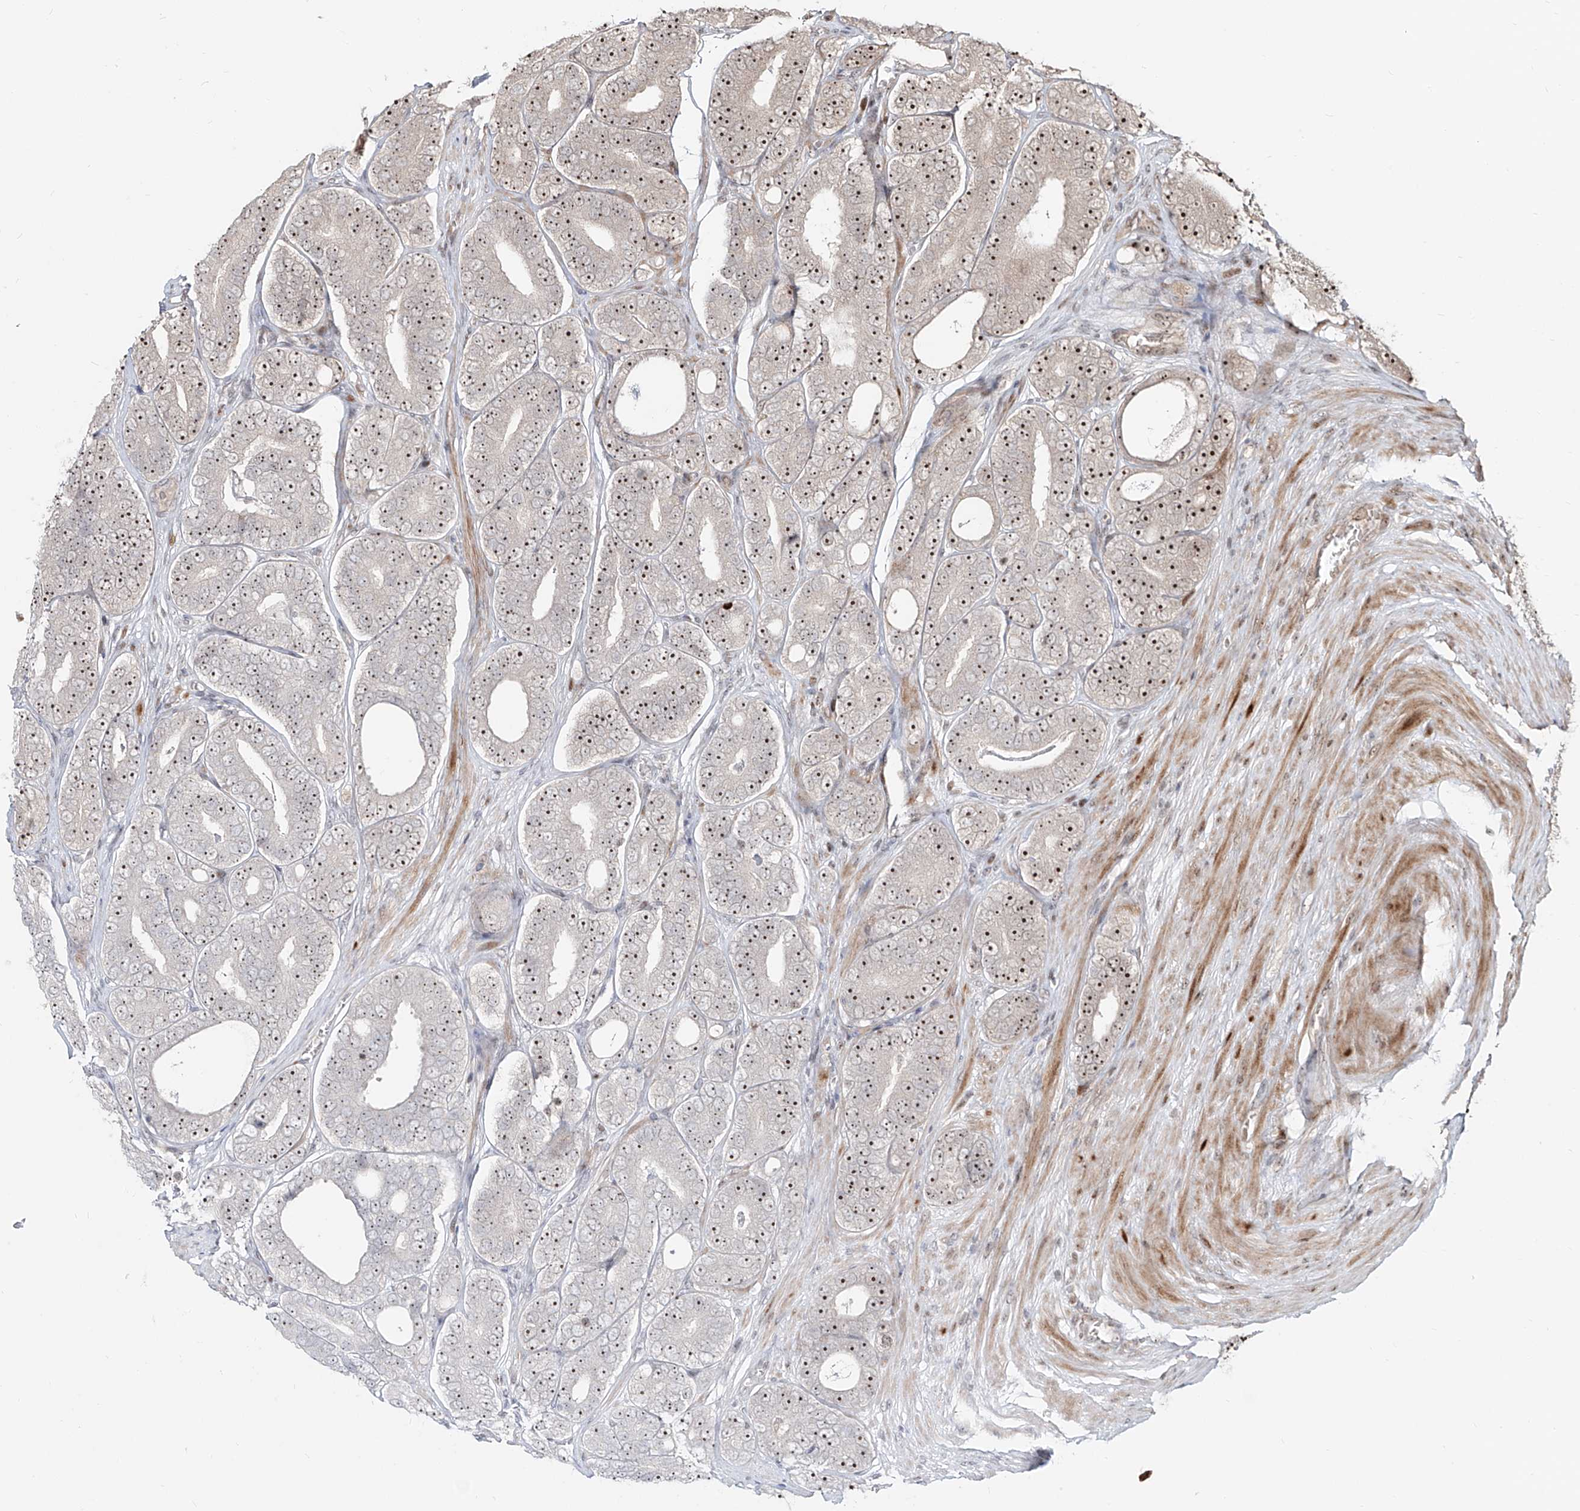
{"staining": {"intensity": "strong", "quantity": ">75%", "location": "nuclear"}, "tissue": "prostate cancer", "cell_type": "Tumor cells", "image_type": "cancer", "snomed": [{"axis": "morphology", "description": "Adenocarcinoma, High grade"}, {"axis": "topography", "description": "Prostate"}], "caption": "Immunohistochemistry of prostate adenocarcinoma (high-grade) demonstrates high levels of strong nuclear staining in approximately >75% of tumor cells.", "gene": "ZNF710", "patient": {"sex": "male", "age": 56}}